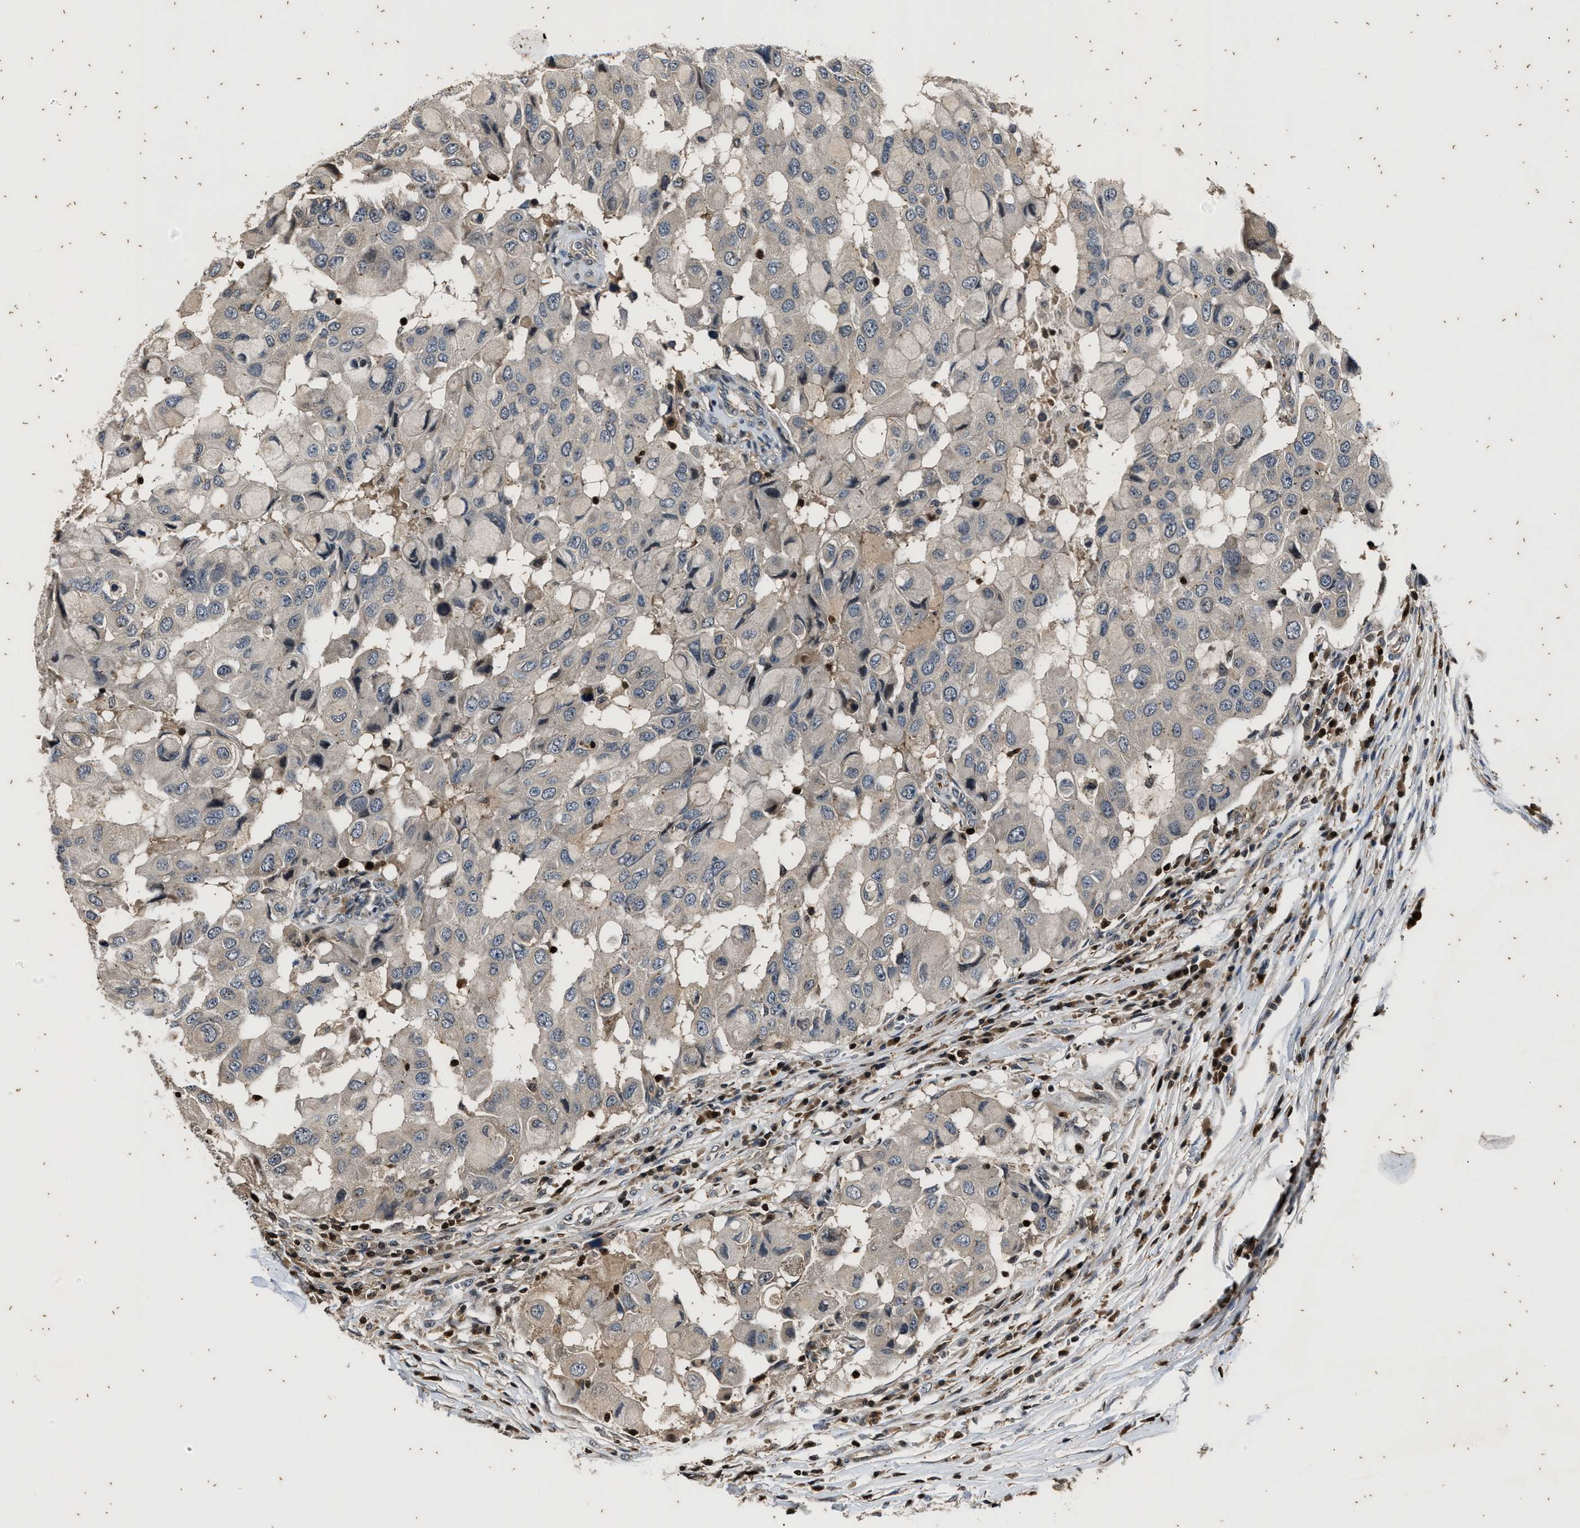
{"staining": {"intensity": "negative", "quantity": "none", "location": "none"}, "tissue": "breast cancer", "cell_type": "Tumor cells", "image_type": "cancer", "snomed": [{"axis": "morphology", "description": "Duct carcinoma"}, {"axis": "topography", "description": "Breast"}], "caption": "The micrograph displays no significant positivity in tumor cells of breast invasive ductal carcinoma.", "gene": "PTPN7", "patient": {"sex": "female", "age": 27}}